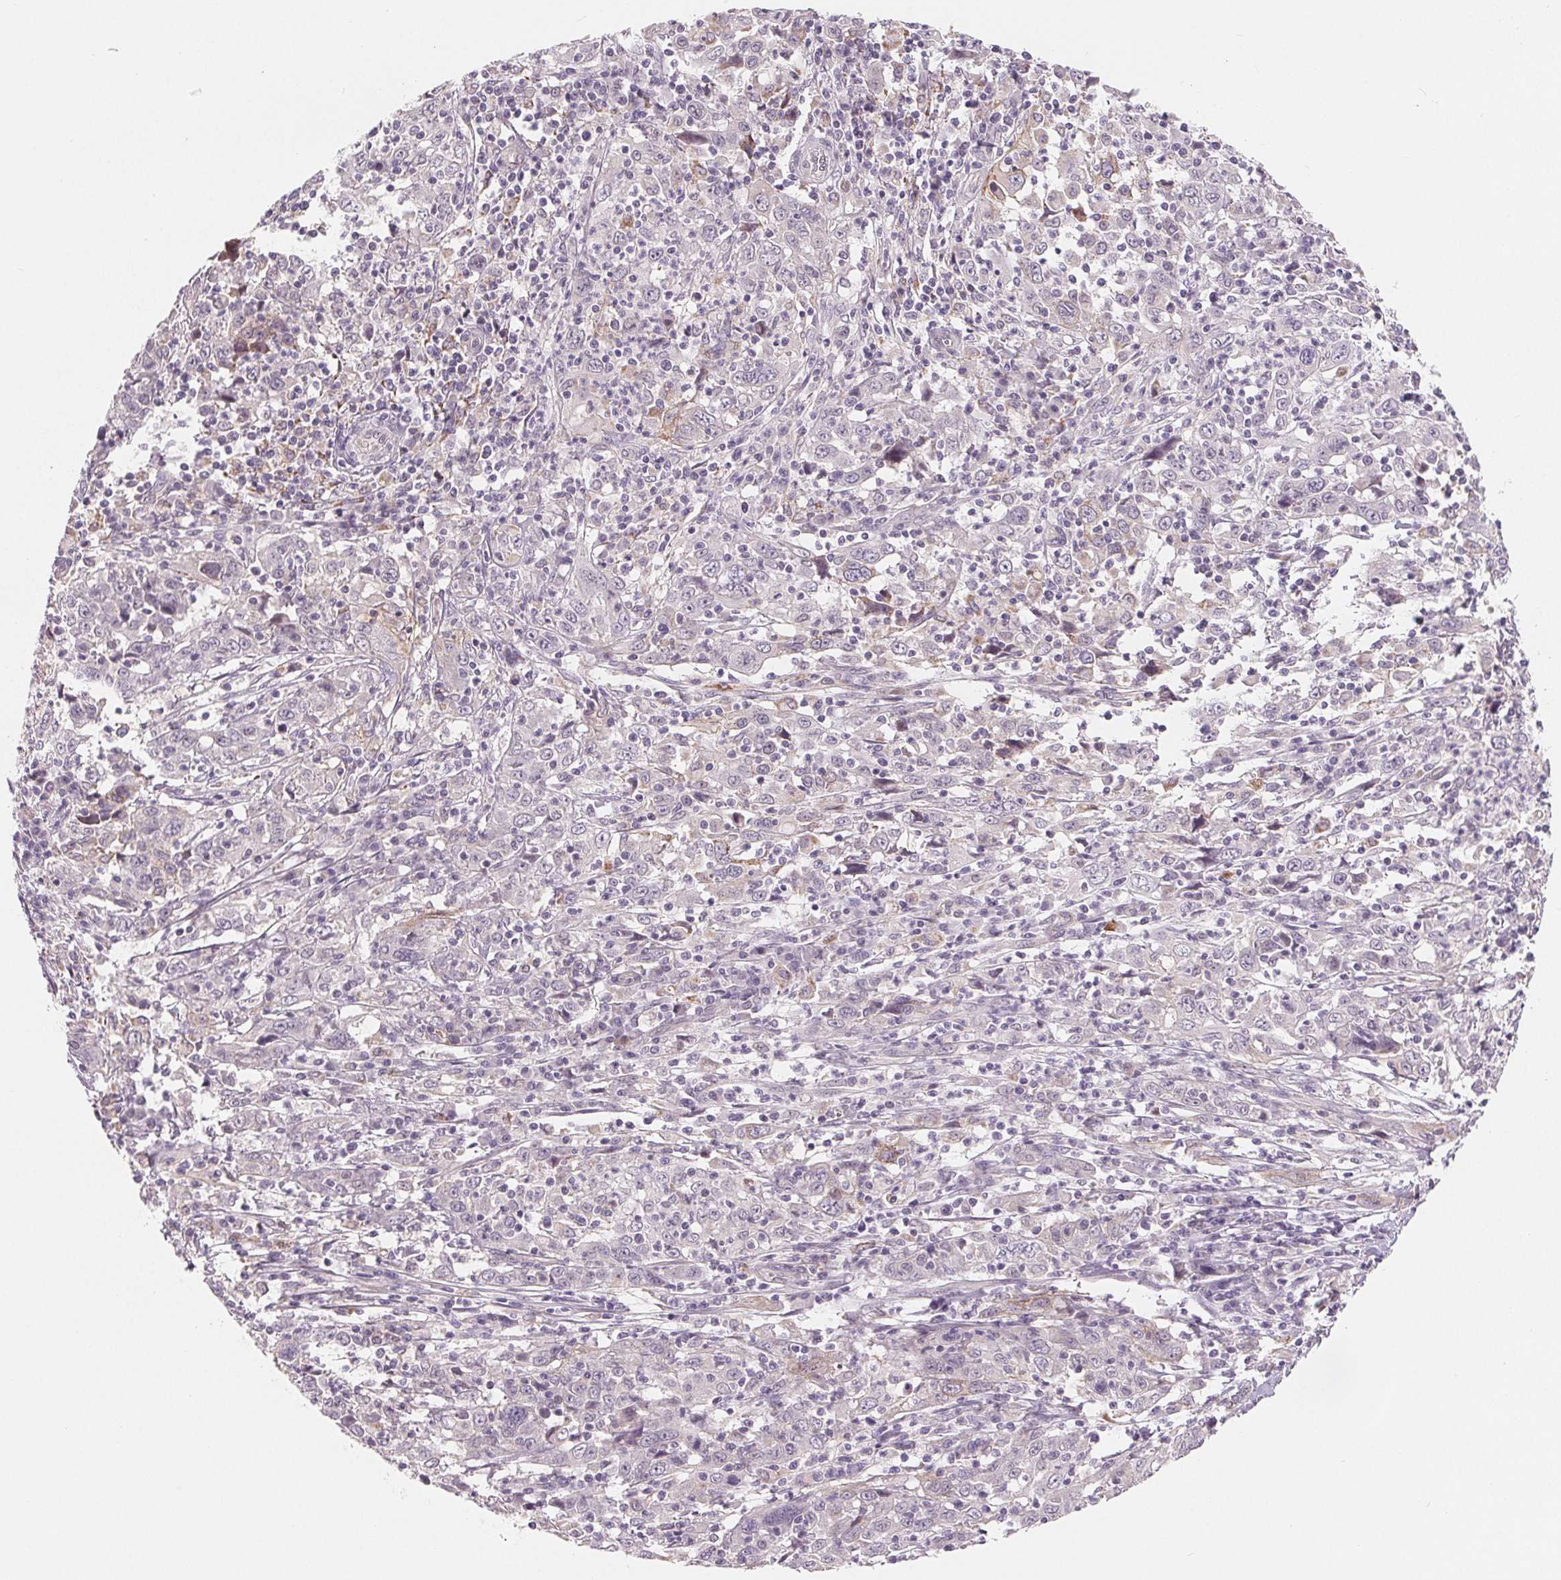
{"staining": {"intensity": "negative", "quantity": "none", "location": "none"}, "tissue": "cervical cancer", "cell_type": "Tumor cells", "image_type": "cancer", "snomed": [{"axis": "morphology", "description": "Squamous cell carcinoma, NOS"}, {"axis": "topography", "description": "Cervix"}], "caption": "An IHC image of cervical cancer is shown. There is no staining in tumor cells of cervical cancer.", "gene": "CFC1", "patient": {"sex": "female", "age": 46}}